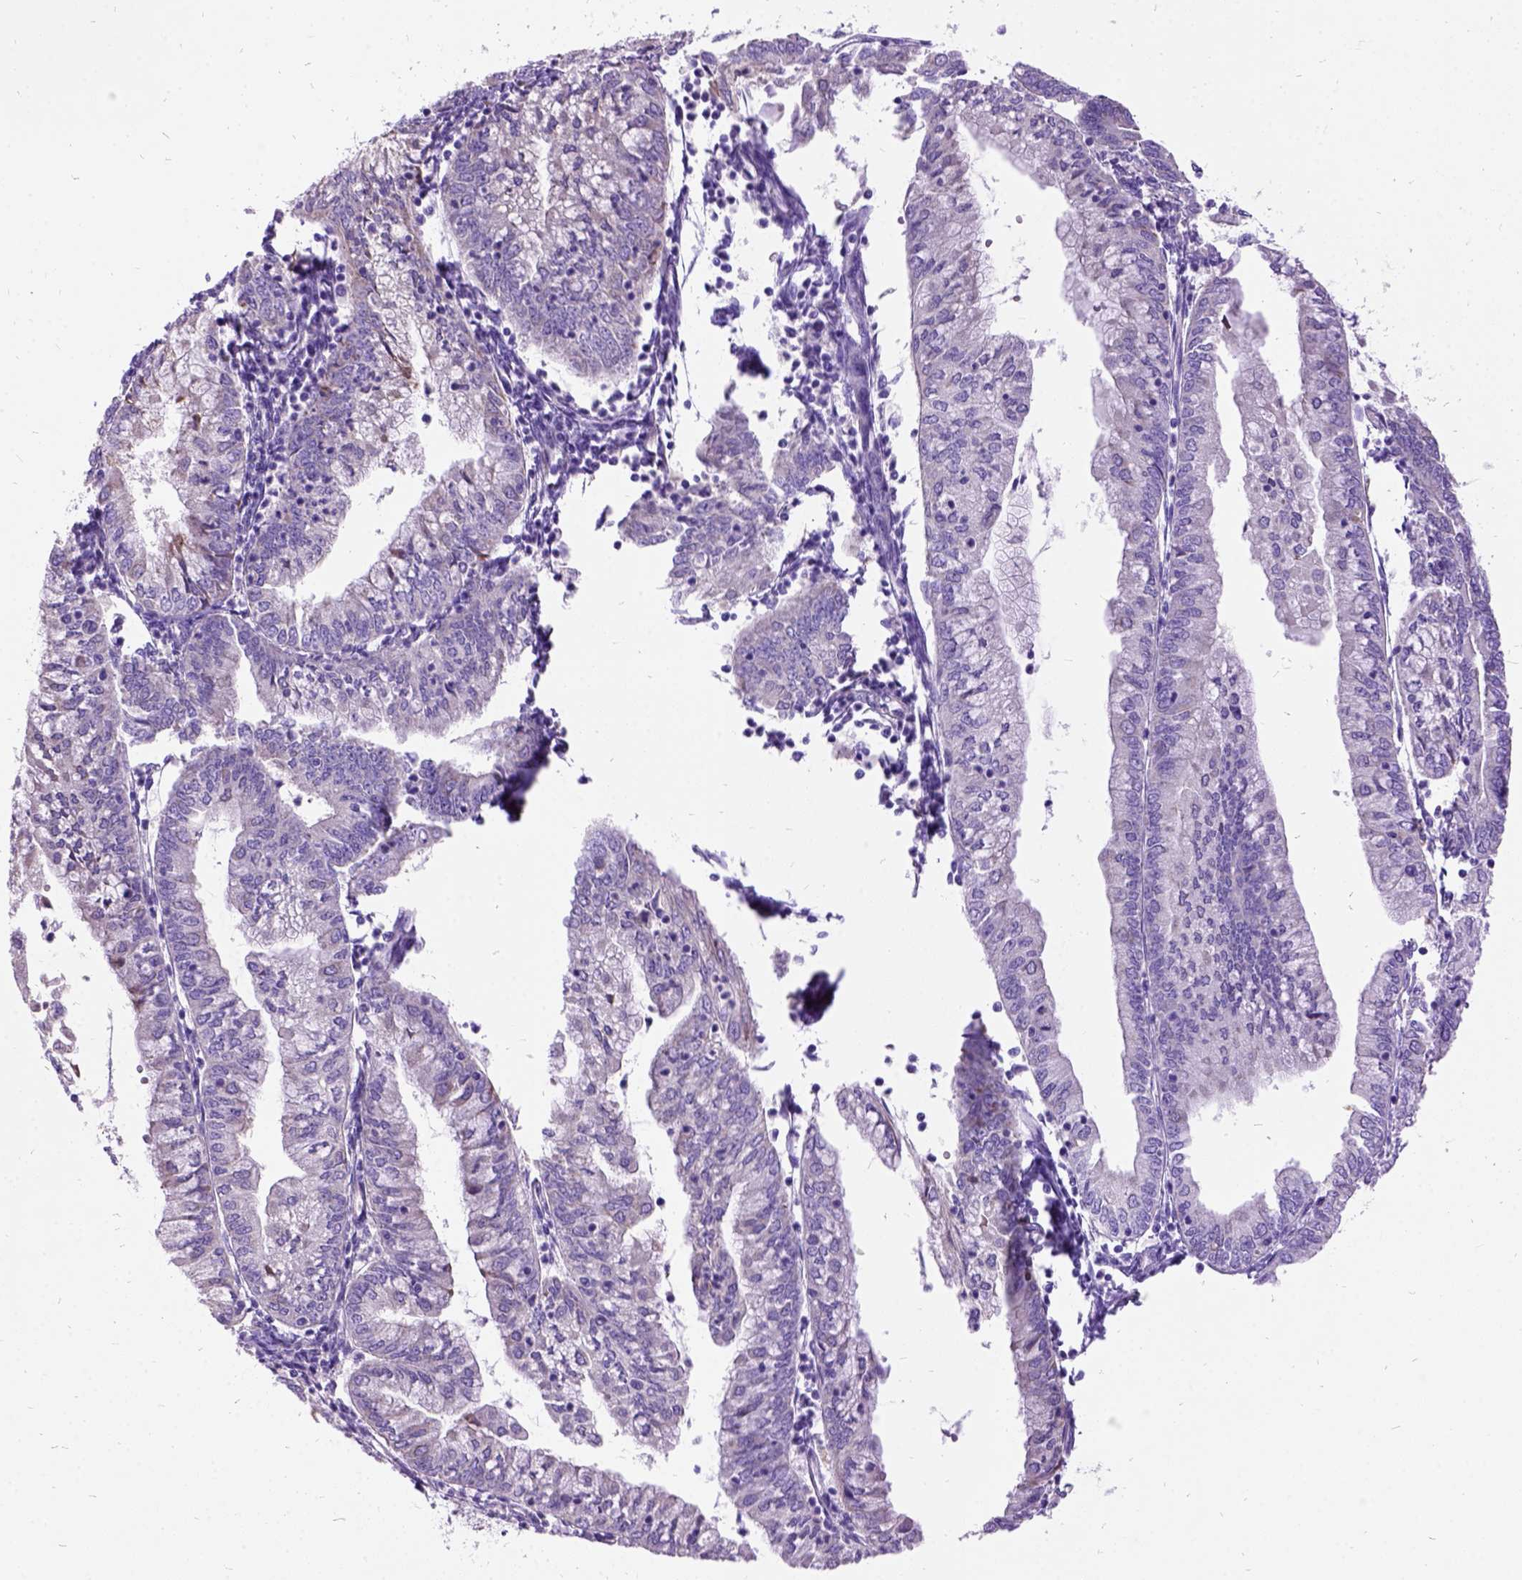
{"staining": {"intensity": "negative", "quantity": "none", "location": "none"}, "tissue": "endometrial cancer", "cell_type": "Tumor cells", "image_type": "cancer", "snomed": [{"axis": "morphology", "description": "Adenocarcinoma, NOS"}, {"axis": "topography", "description": "Endometrium"}], "caption": "This is an immunohistochemistry (IHC) image of endometrial cancer (adenocarcinoma). There is no staining in tumor cells.", "gene": "CFAP54", "patient": {"sex": "female", "age": 55}}